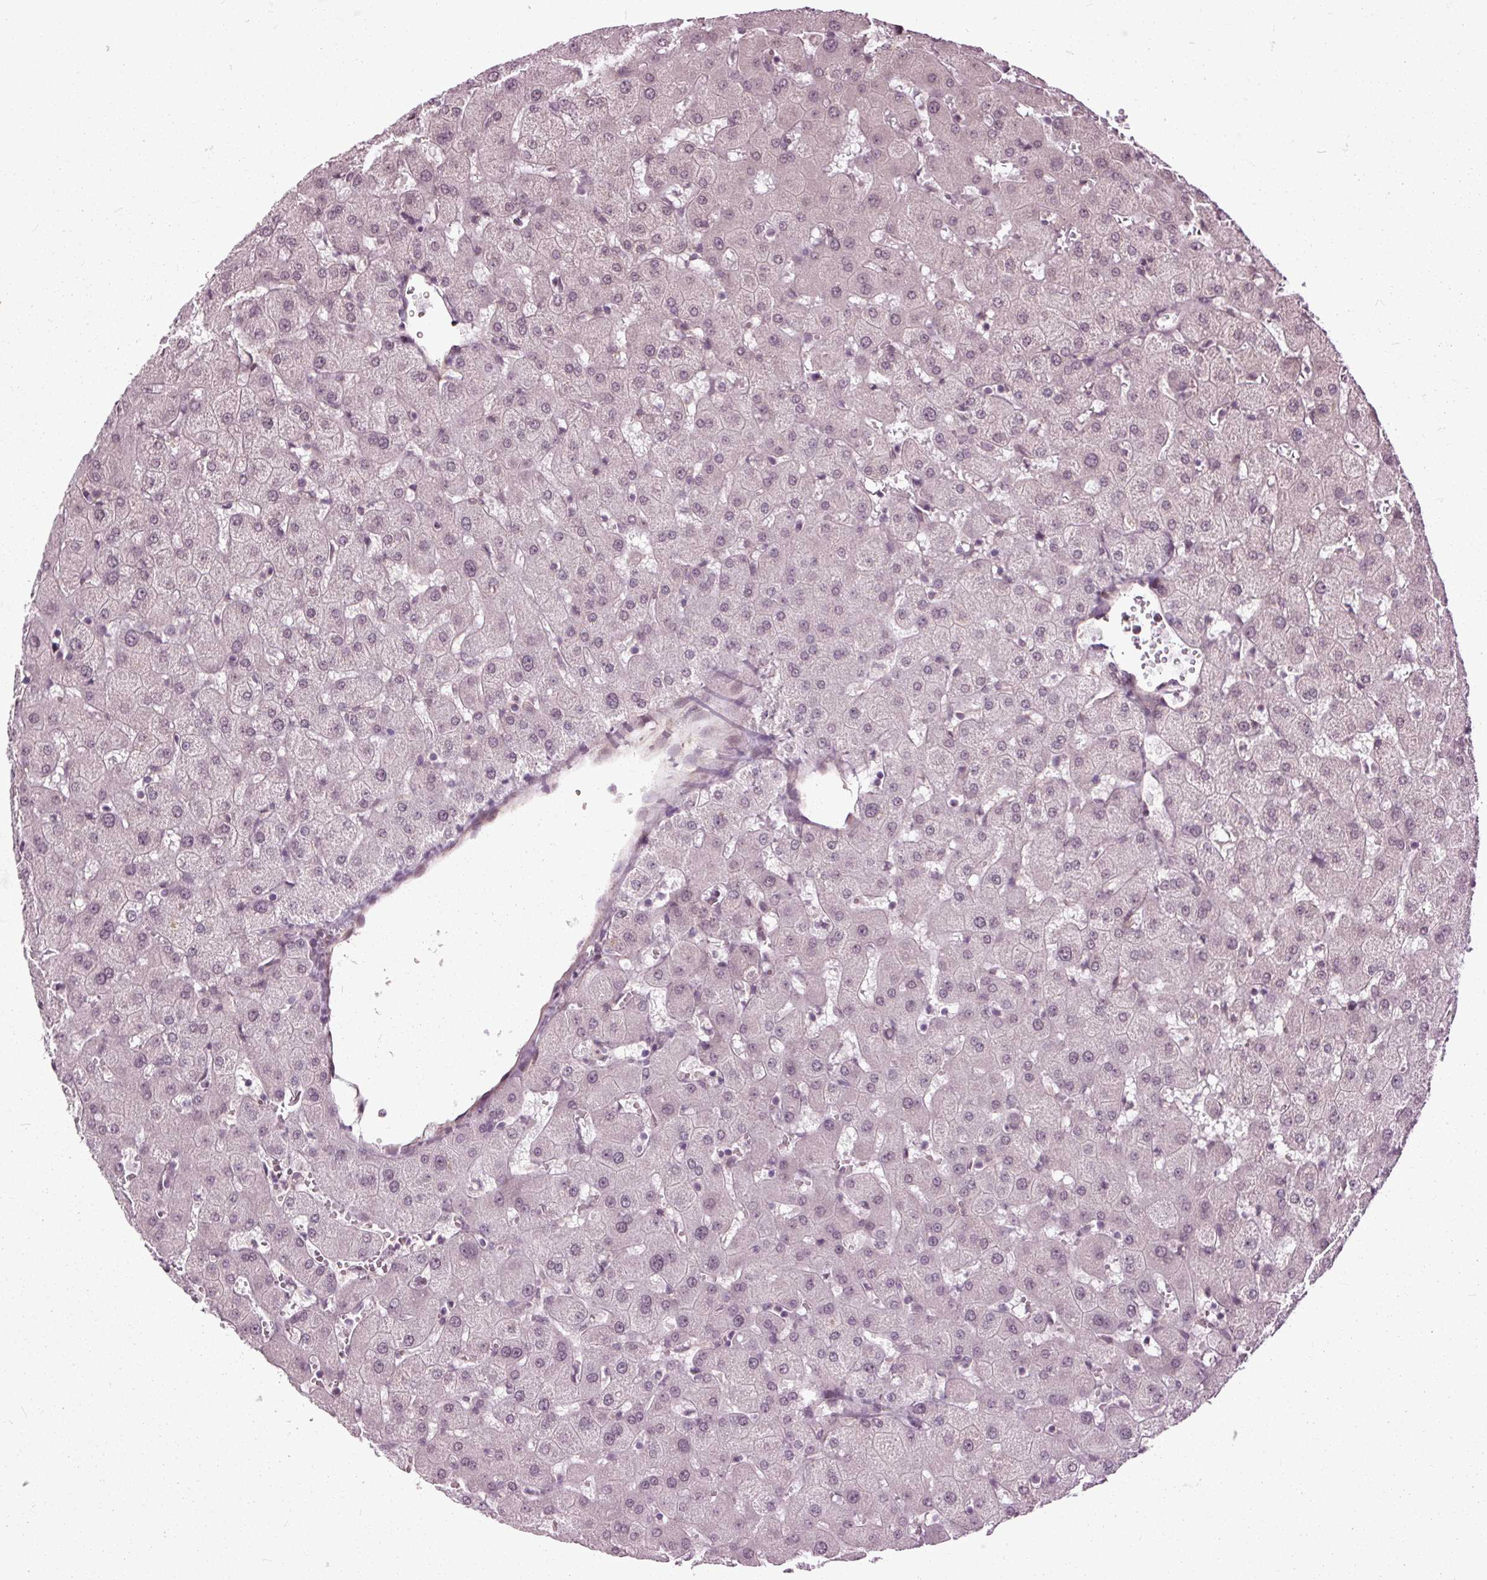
{"staining": {"intensity": "negative", "quantity": "none", "location": "none"}, "tissue": "liver", "cell_type": "Cholangiocytes", "image_type": "normal", "snomed": [{"axis": "morphology", "description": "Normal tissue, NOS"}, {"axis": "topography", "description": "Liver"}], "caption": "This is a histopathology image of IHC staining of benign liver, which shows no positivity in cholangiocytes. (Stains: DAB (3,3'-diaminobenzidine) immunohistochemistry with hematoxylin counter stain, Microscopy: brightfield microscopy at high magnification).", "gene": "HAUS5", "patient": {"sex": "female", "age": 63}}